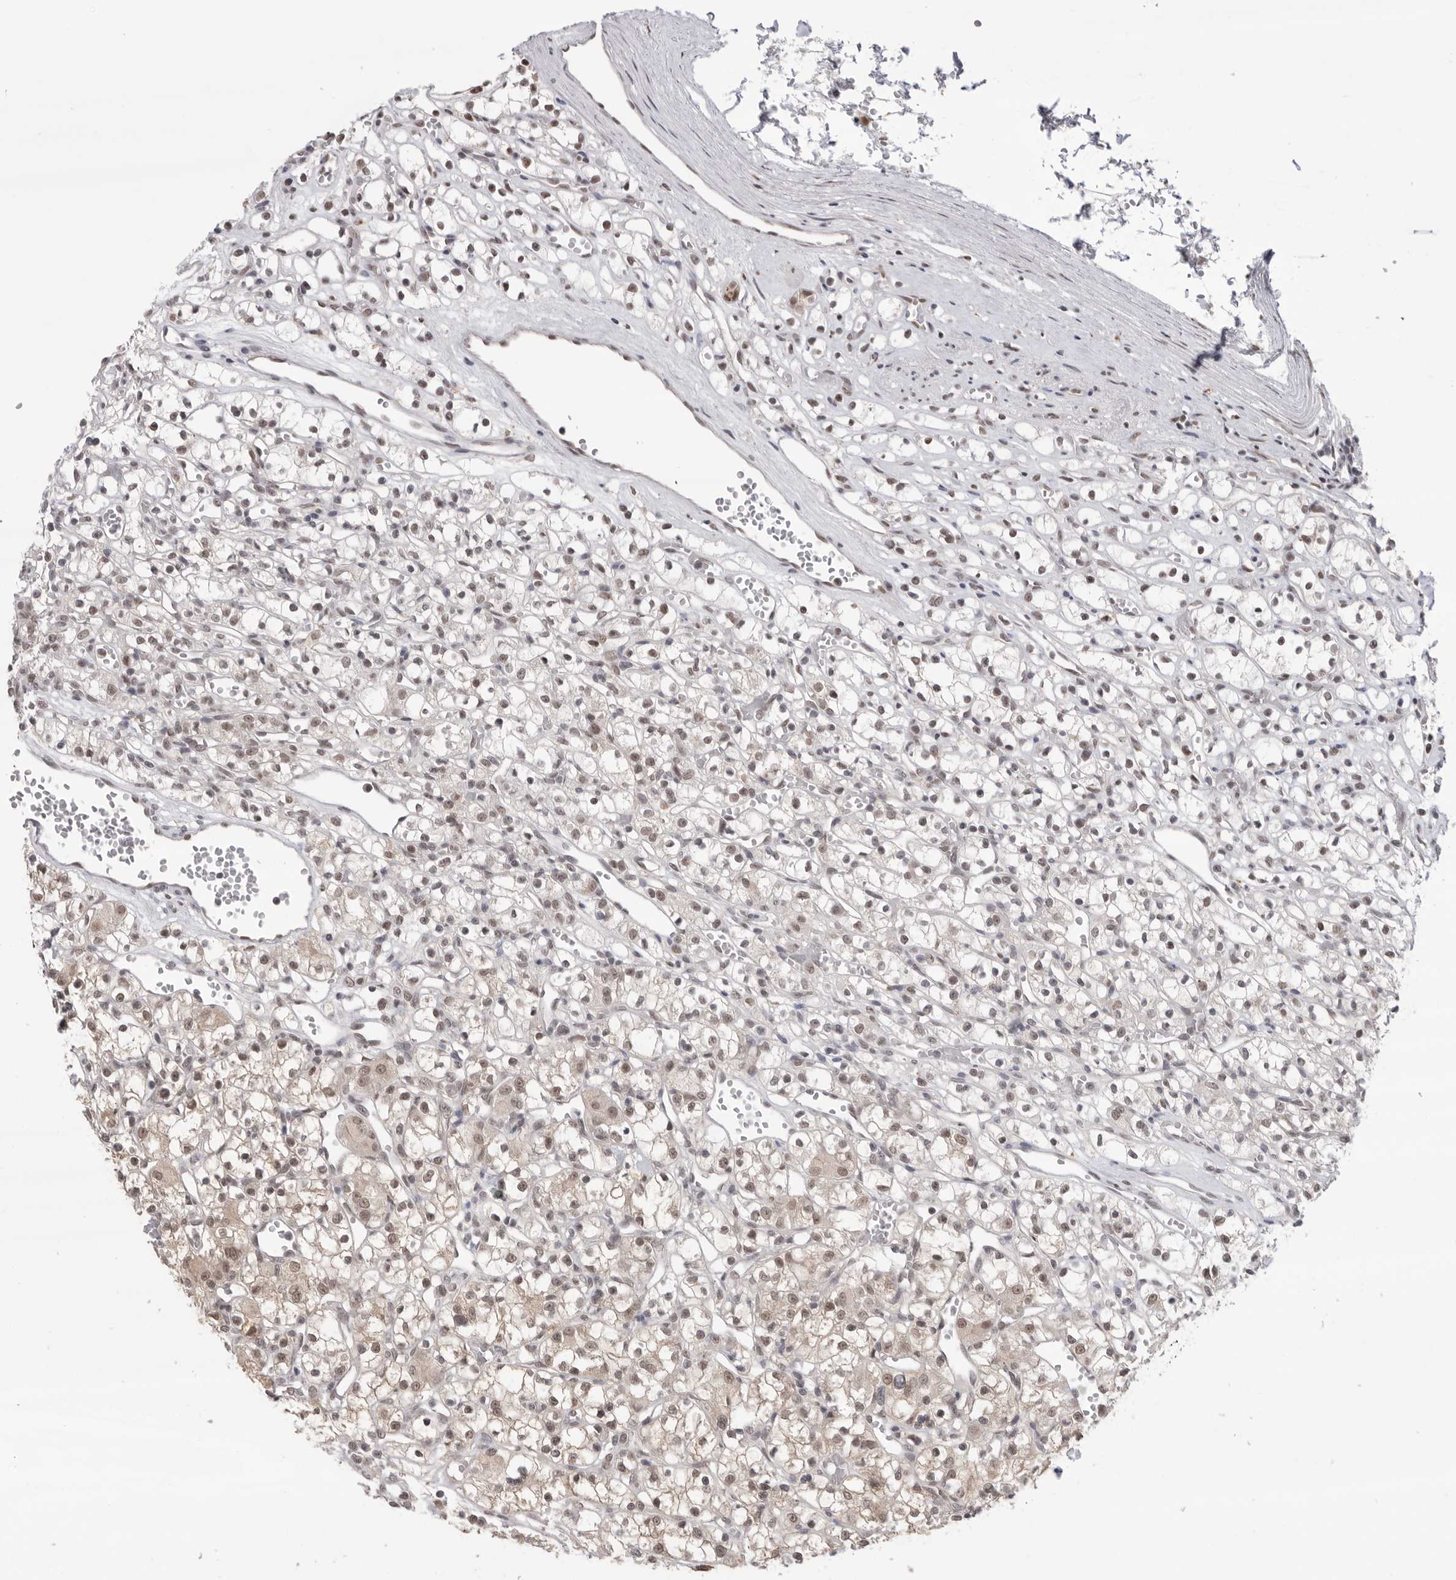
{"staining": {"intensity": "moderate", "quantity": ">75%", "location": "nuclear"}, "tissue": "renal cancer", "cell_type": "Tumor cells", "image_type": "cancer", "snomed": [{"axis": "morphology", "description": "Adenocarcinoma, NOS"}, {"axis": "topography", "description": "Kidney"}], "caption": "Protein staining of renal cancer tissue reveals moderate nuclear staining in approximately >75% of tumor cells.", "gene": "BCLAF3", "patient": {"sex": "female", "age": 59}}